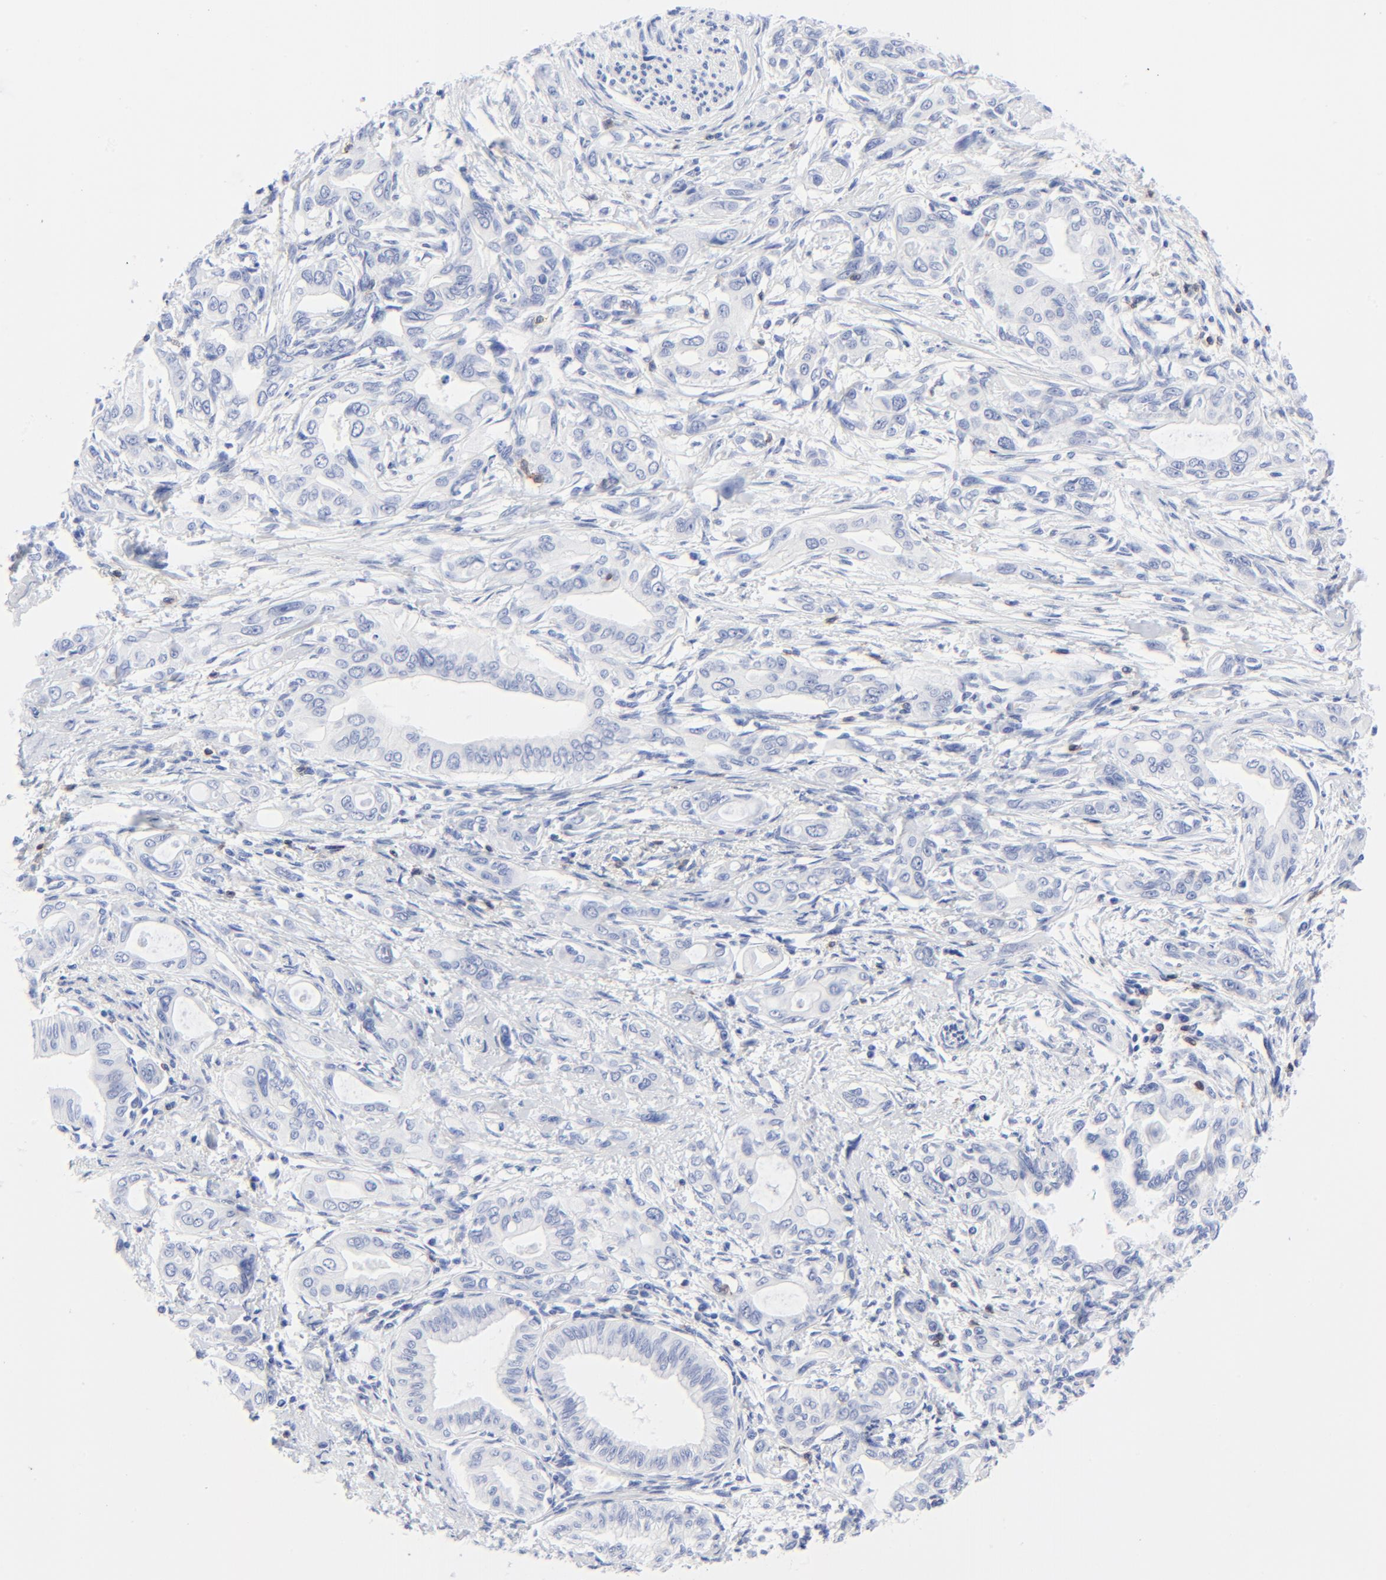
{"staining": {"intensity": "negative", "quantity": "none", "location": "none"}, "tissue": "pancreatic cancer", "cell_type": "Tumor cells", "image_type": "cancer", "snomed": [{"axis": "morphology", "description": "Adenocarcinoma, NOS"}, {"axis": "topography", "description": "Pancreas"}], "caption": "Immunohistochemistry histopathology image of pancreatic cancer (adenocarcinoma) stained for a protein (brown), which reveals no staining in tumor cells.", "gene": "LCK", "patient": {"sex": "female", "age": 60}}